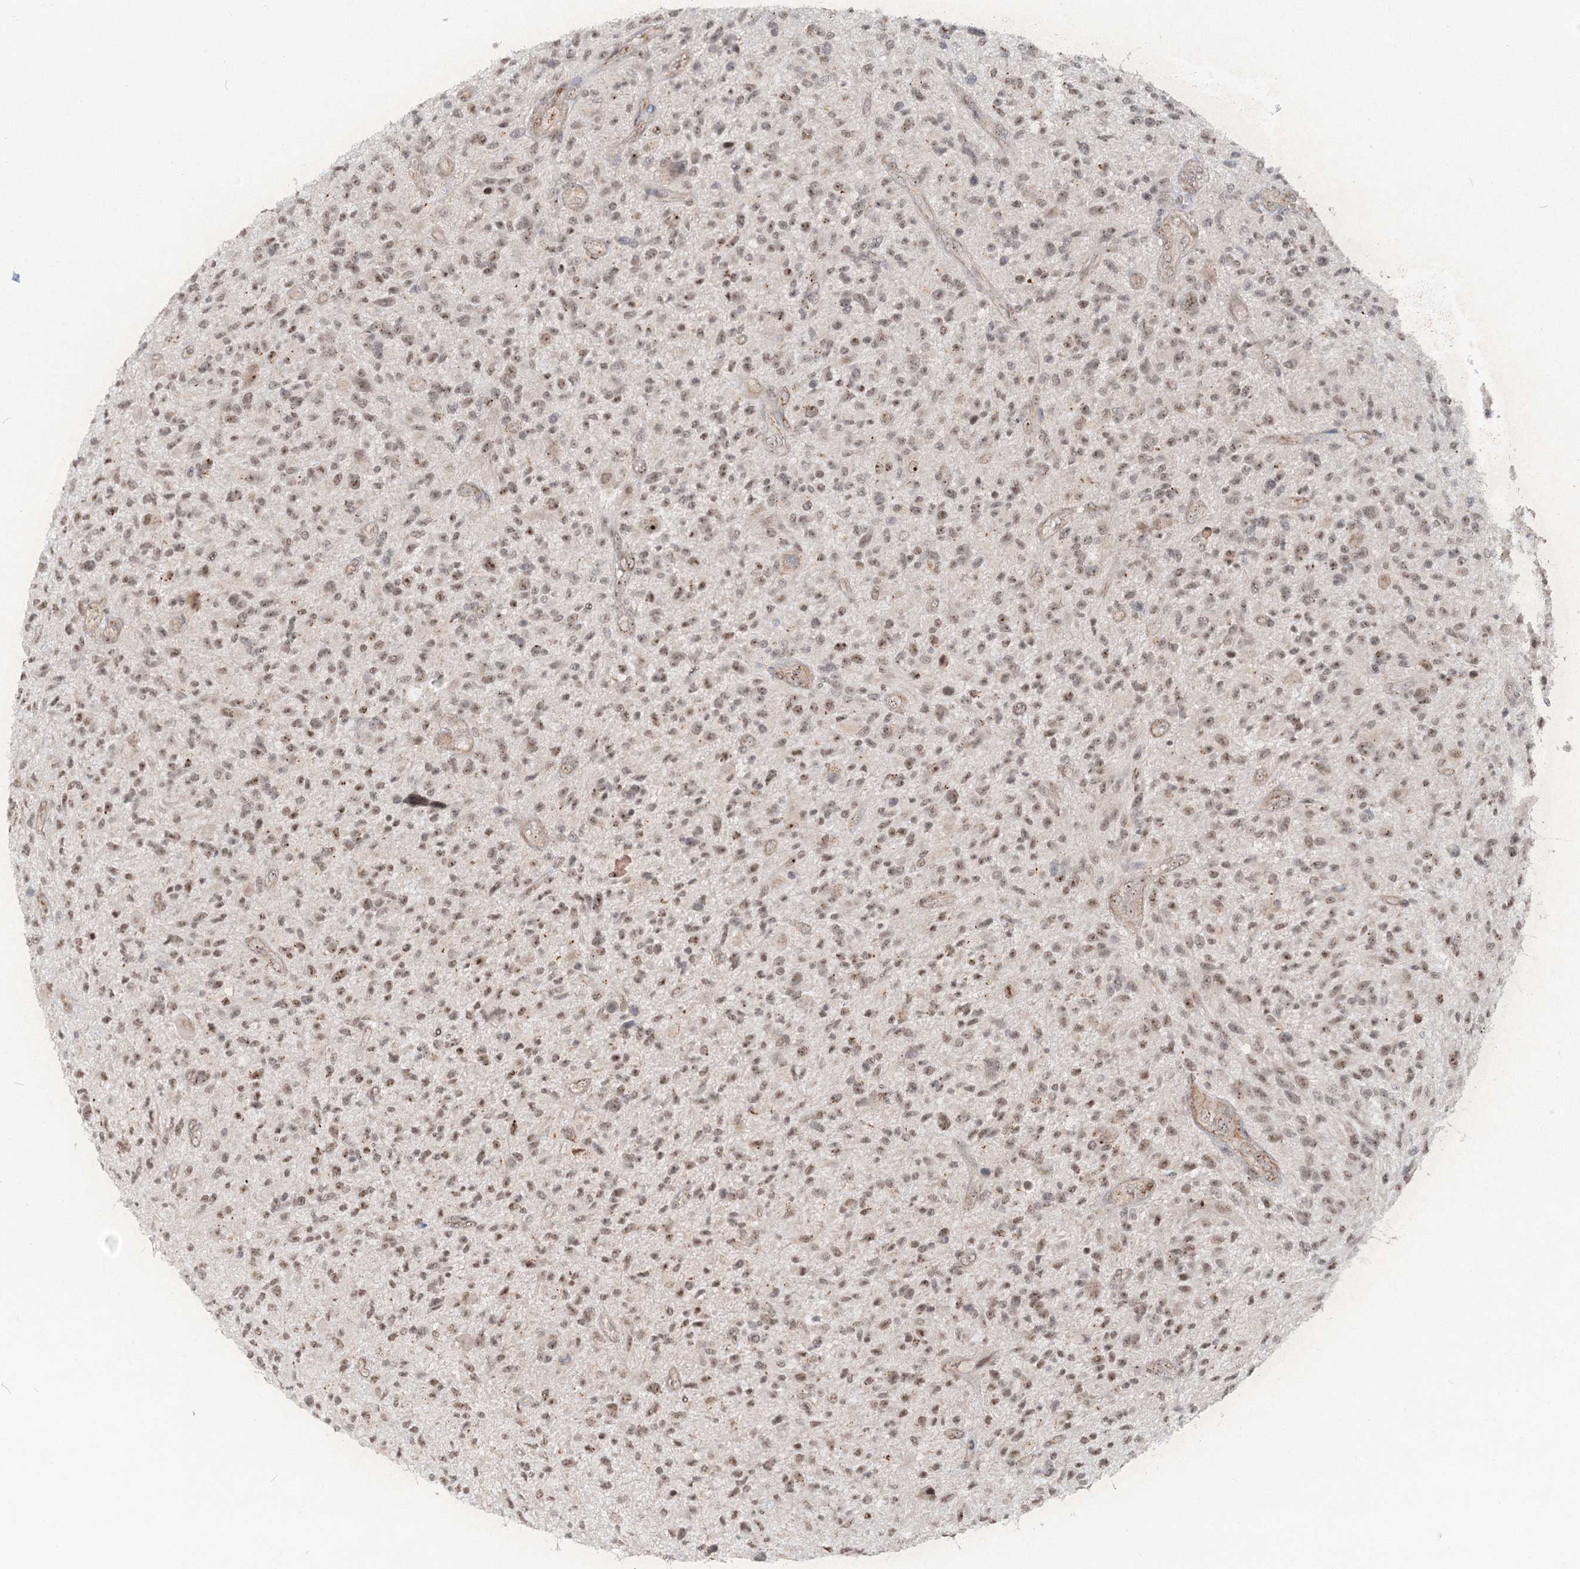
{"staining": {"intensity": "weak", "quantity": ">75%", "location": "nuclear"}, "tissue": "glioma", "cell_type": "Tumor cells", "image_type": "cancer", "snomed": [{"axis": "morphology", "description": "Glioma, malignant, High grade"}, {"axis": "topography", "description": "Brain"}], "caption": "Immunohistochemistry (IHC) photomicrograph of glioma stained for a protein (brown), which exhibits low levels of weak nuclear expression in about >75% of tumor cells.", "gene": "GNL3L", "patient": {"sex": "male", "age": 47}}